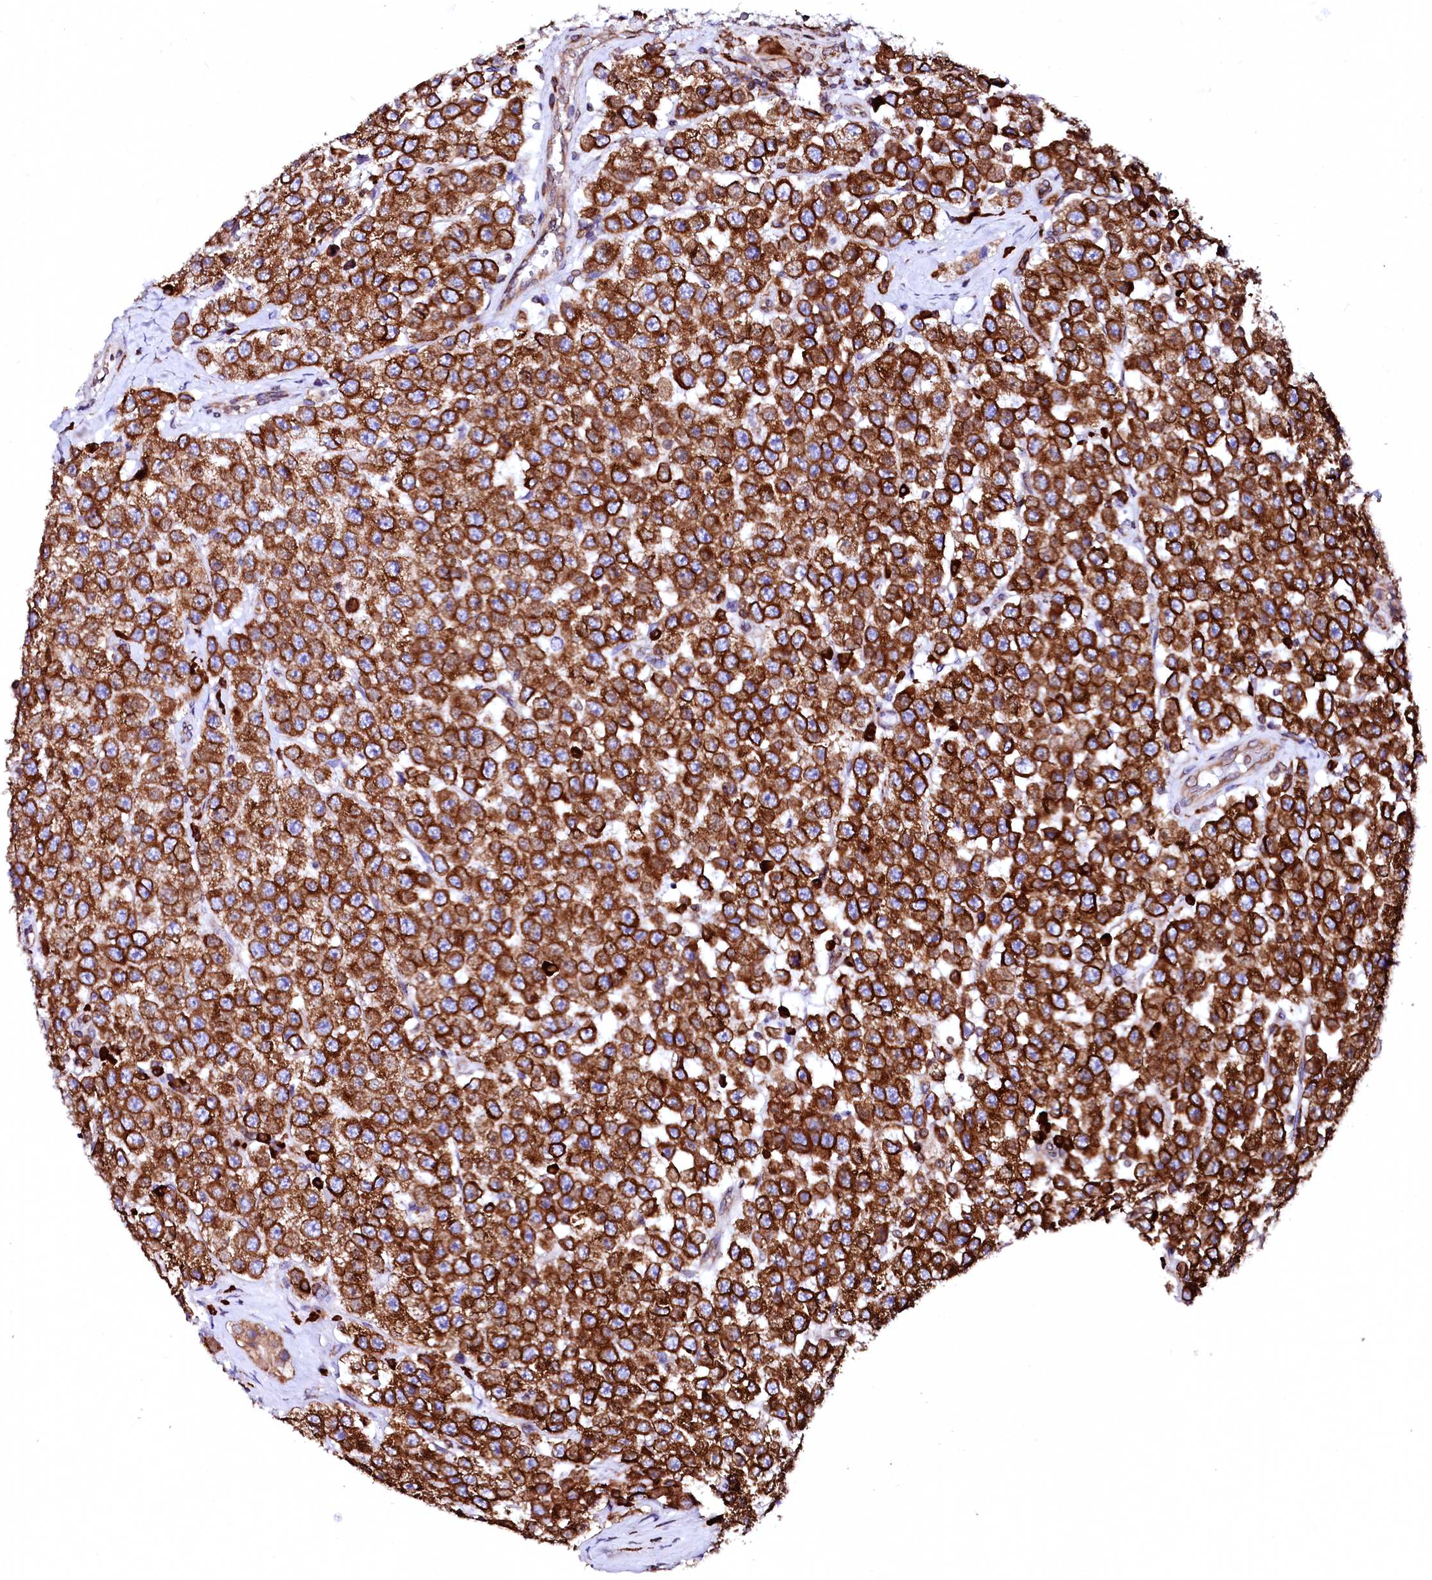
{"staining": {"intensity": "strong", "quantity": ">75%", "location": "cytoplasmic/membranous"}, "tissue": "testis cancer", "cell_type": "Tumor cells", "image_type": "cancer", "snomed": [{"axis": "morphology", "description": "Seminoma, NOS"}, {"axis": "topography", "description": "Testis"}], "caption": "This is an image of immunohistochemistry staining of seminoma (testis), which shows strong expression in the cytoplasmic/membranous of tumor cells.", "gene": "DERL1", "patient": {"sex": "male", "age": 28}}